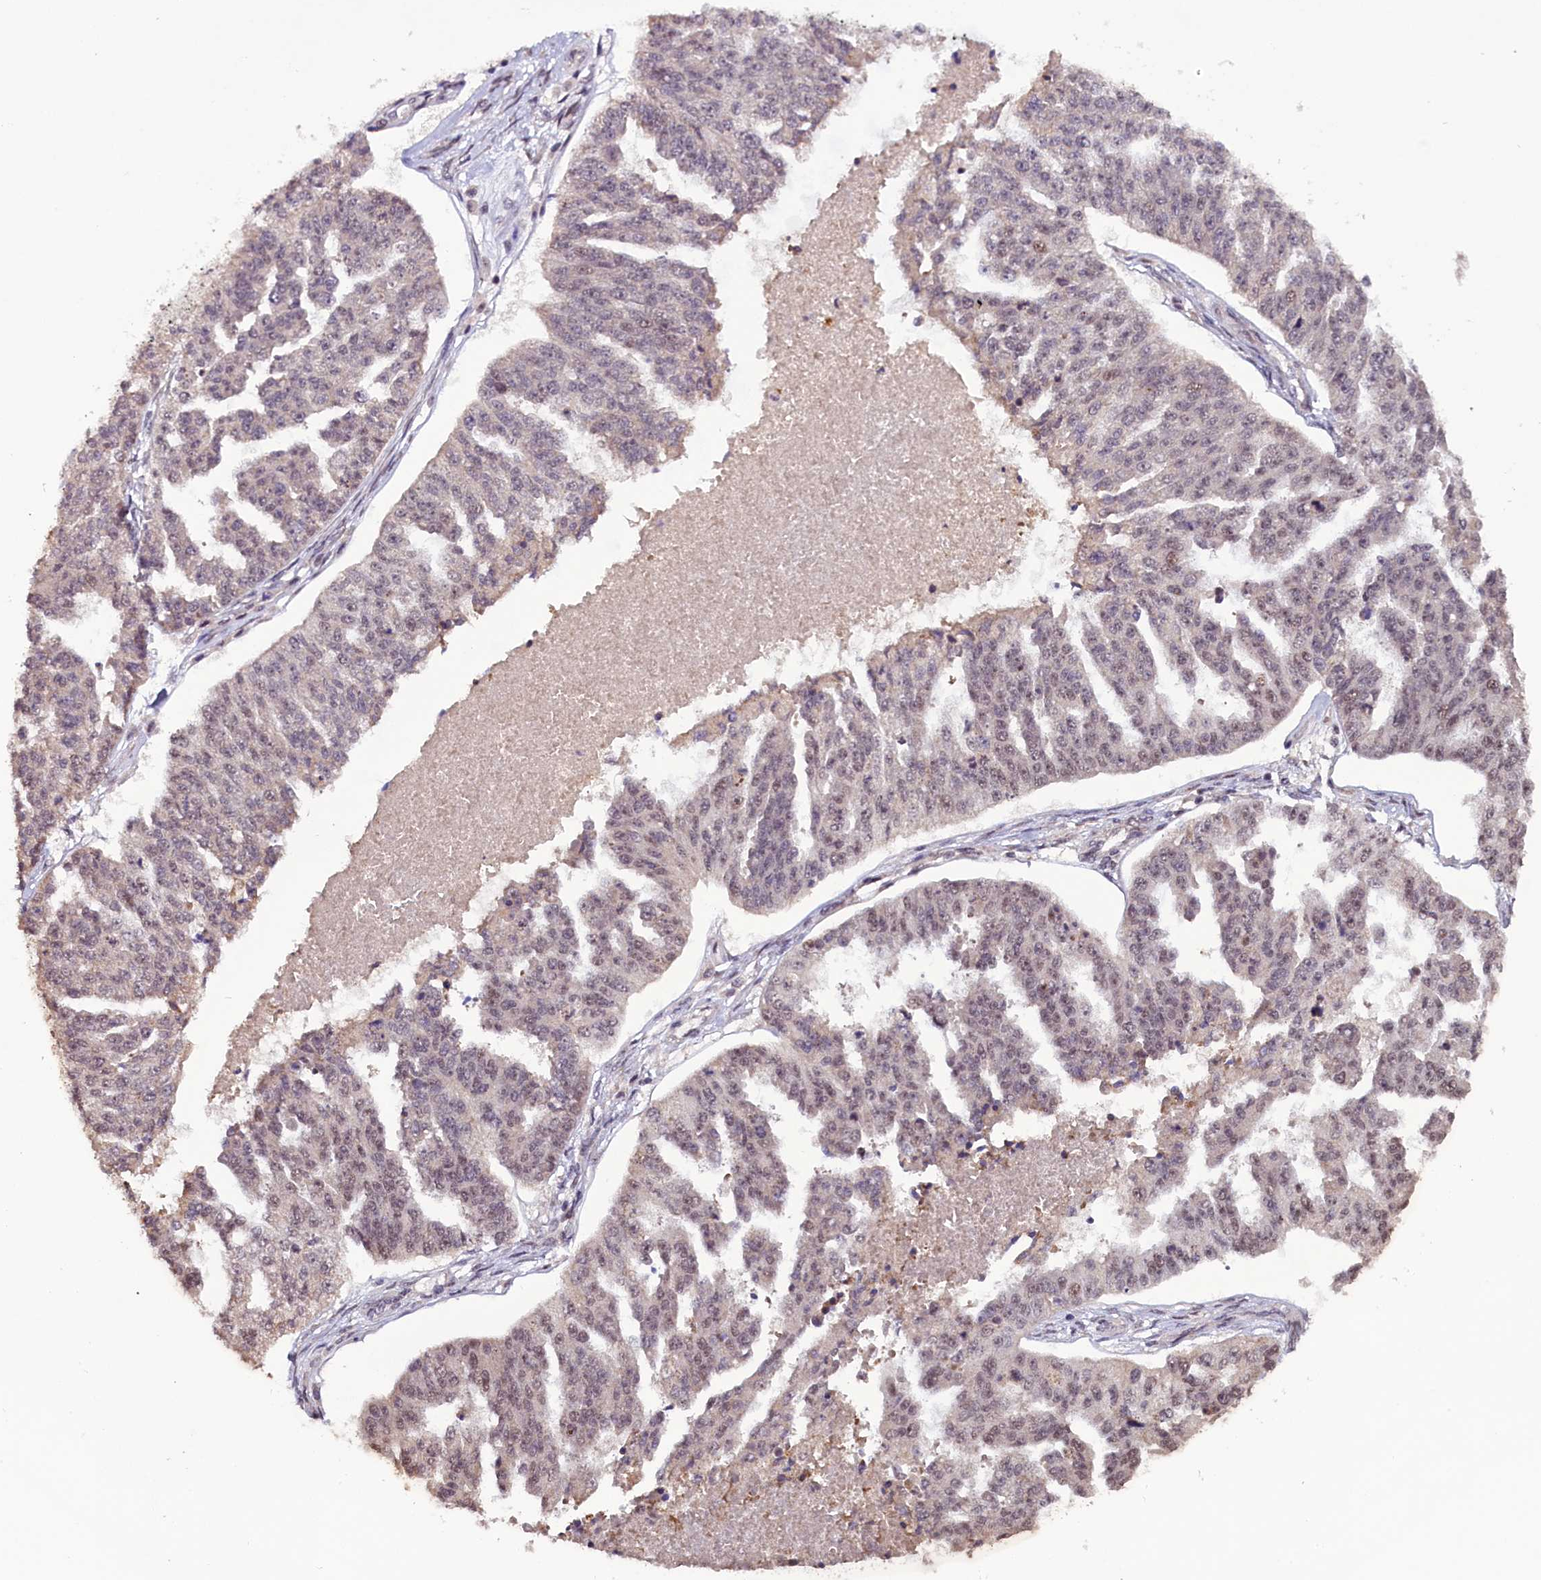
{"staining": {"intensity": "weak", "quantity": "25%-75%", "location": "nuclear"}, "tissue": "ovarian cancer", "cell_type": "Tumor cells", "image_type": "cancer", "snomed": [{"axis": "morphology", "description": "Cystadenocarcinoma, serous, NOS"}, {"axis": "topography", "description": "Ovary"}], "caption": "Serous cystadenocarcinoma (ovarian) stained with immunohistochemistry (IHC) reveals weak nuclear positivity in approximately 25%-75% of tumor cells.", "gene": "RPUSD2", "patient": {"sex": "female", "age": 58}}